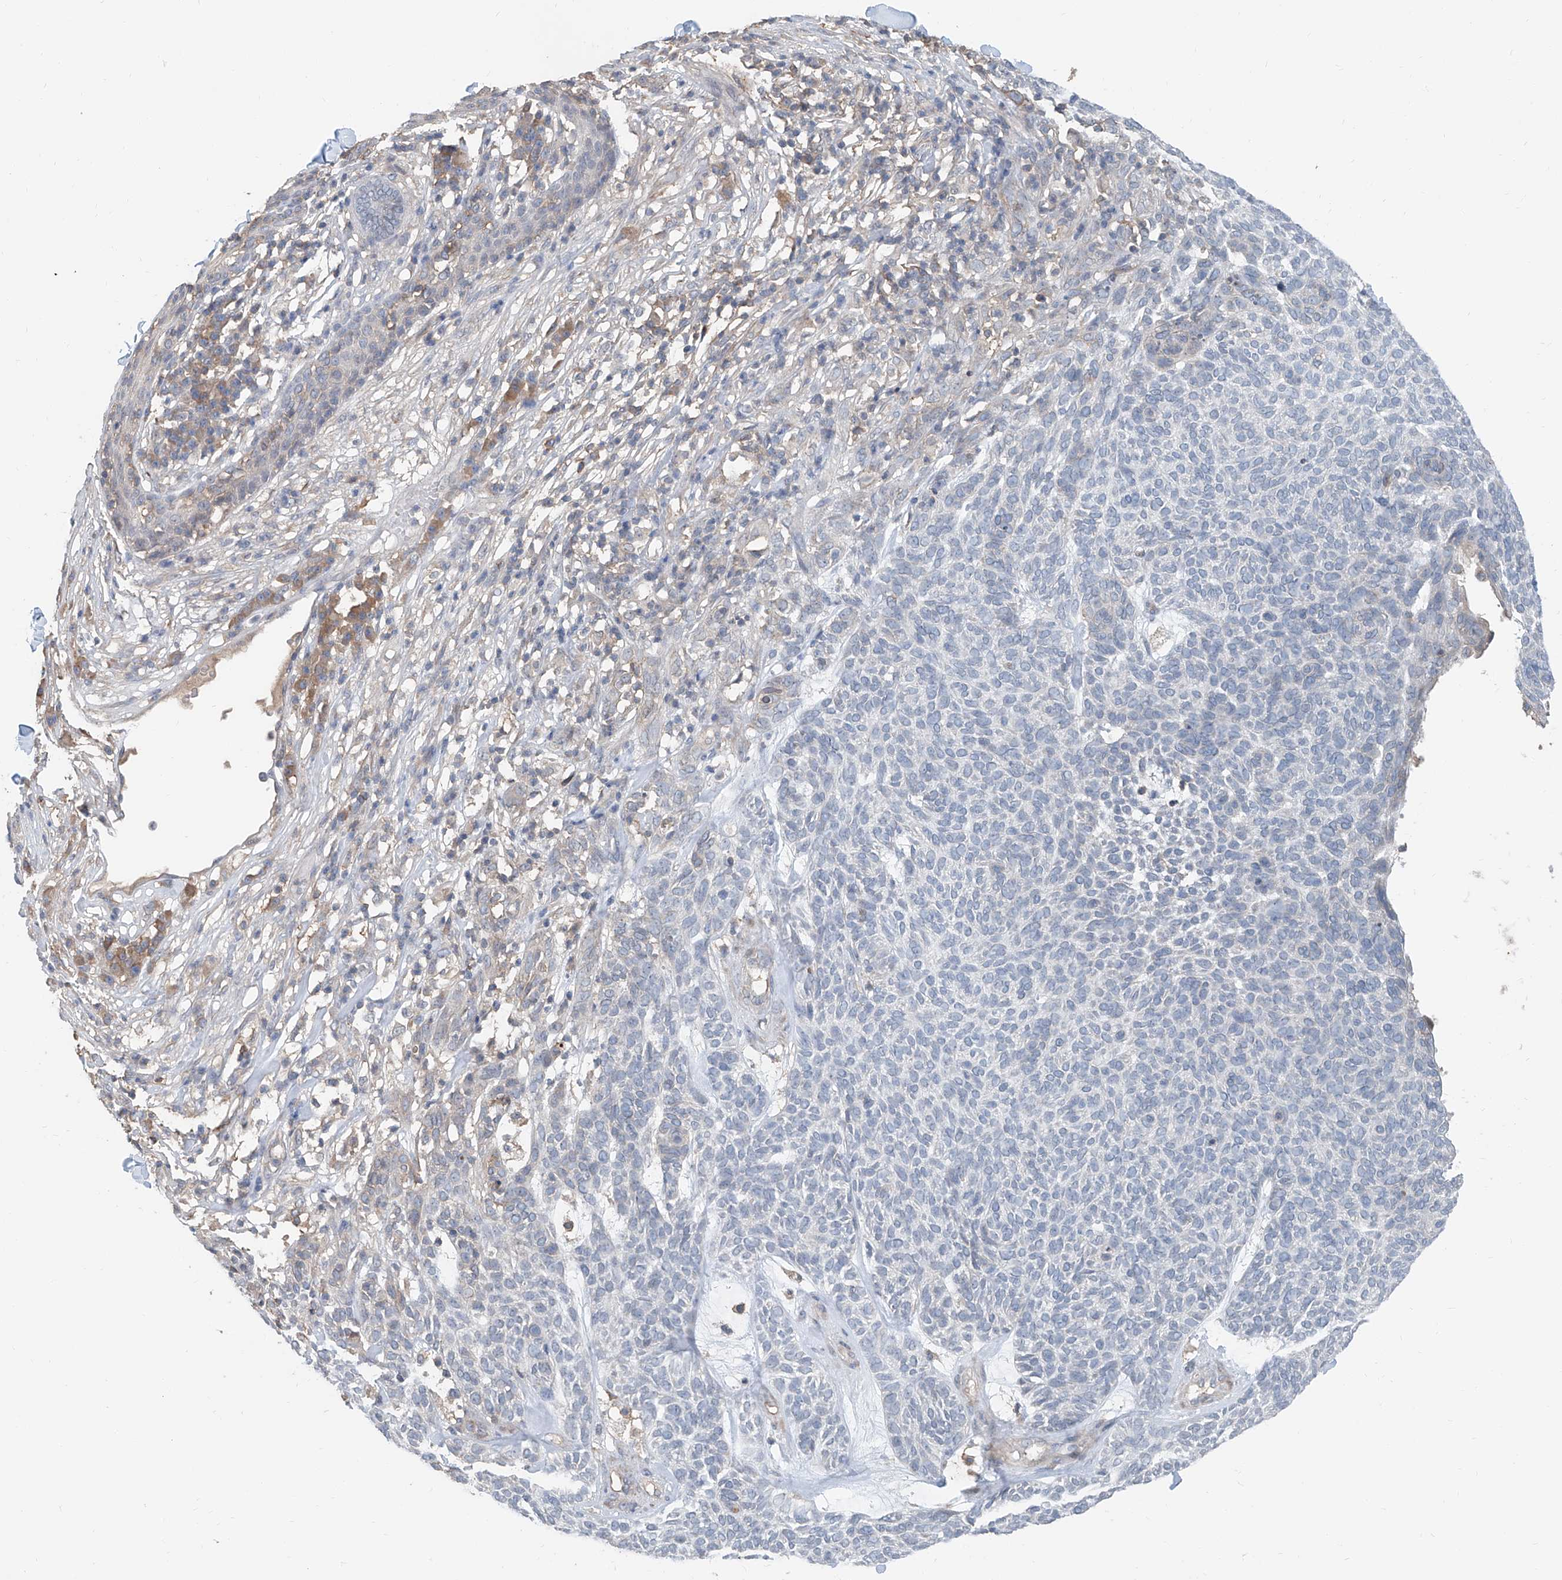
{"staining": {"intensity": "negative", "quantity": "none", "location": "none"}, "tissue": "skin cancer", "cell_type": "Tumor cells", "image_type": "cancer", "snomed": [{"axis": "morphology", "description": "Squamous cell carcinoma, NOS"}, {"axis": "topography", "description": "Skin"}], "caption": "IHC histopathology image of neoplastic tissue: human skin cancer (squamous cell carcinoma) stained with DAB (3,3'-diaminobenzidine) shows no significant protein expression in tumor cells. (Immunohistochemistry, brightfield microscopy, high magnification).", "gene": "KCNK10", "patient": {"sex": "female", "age": 90}}